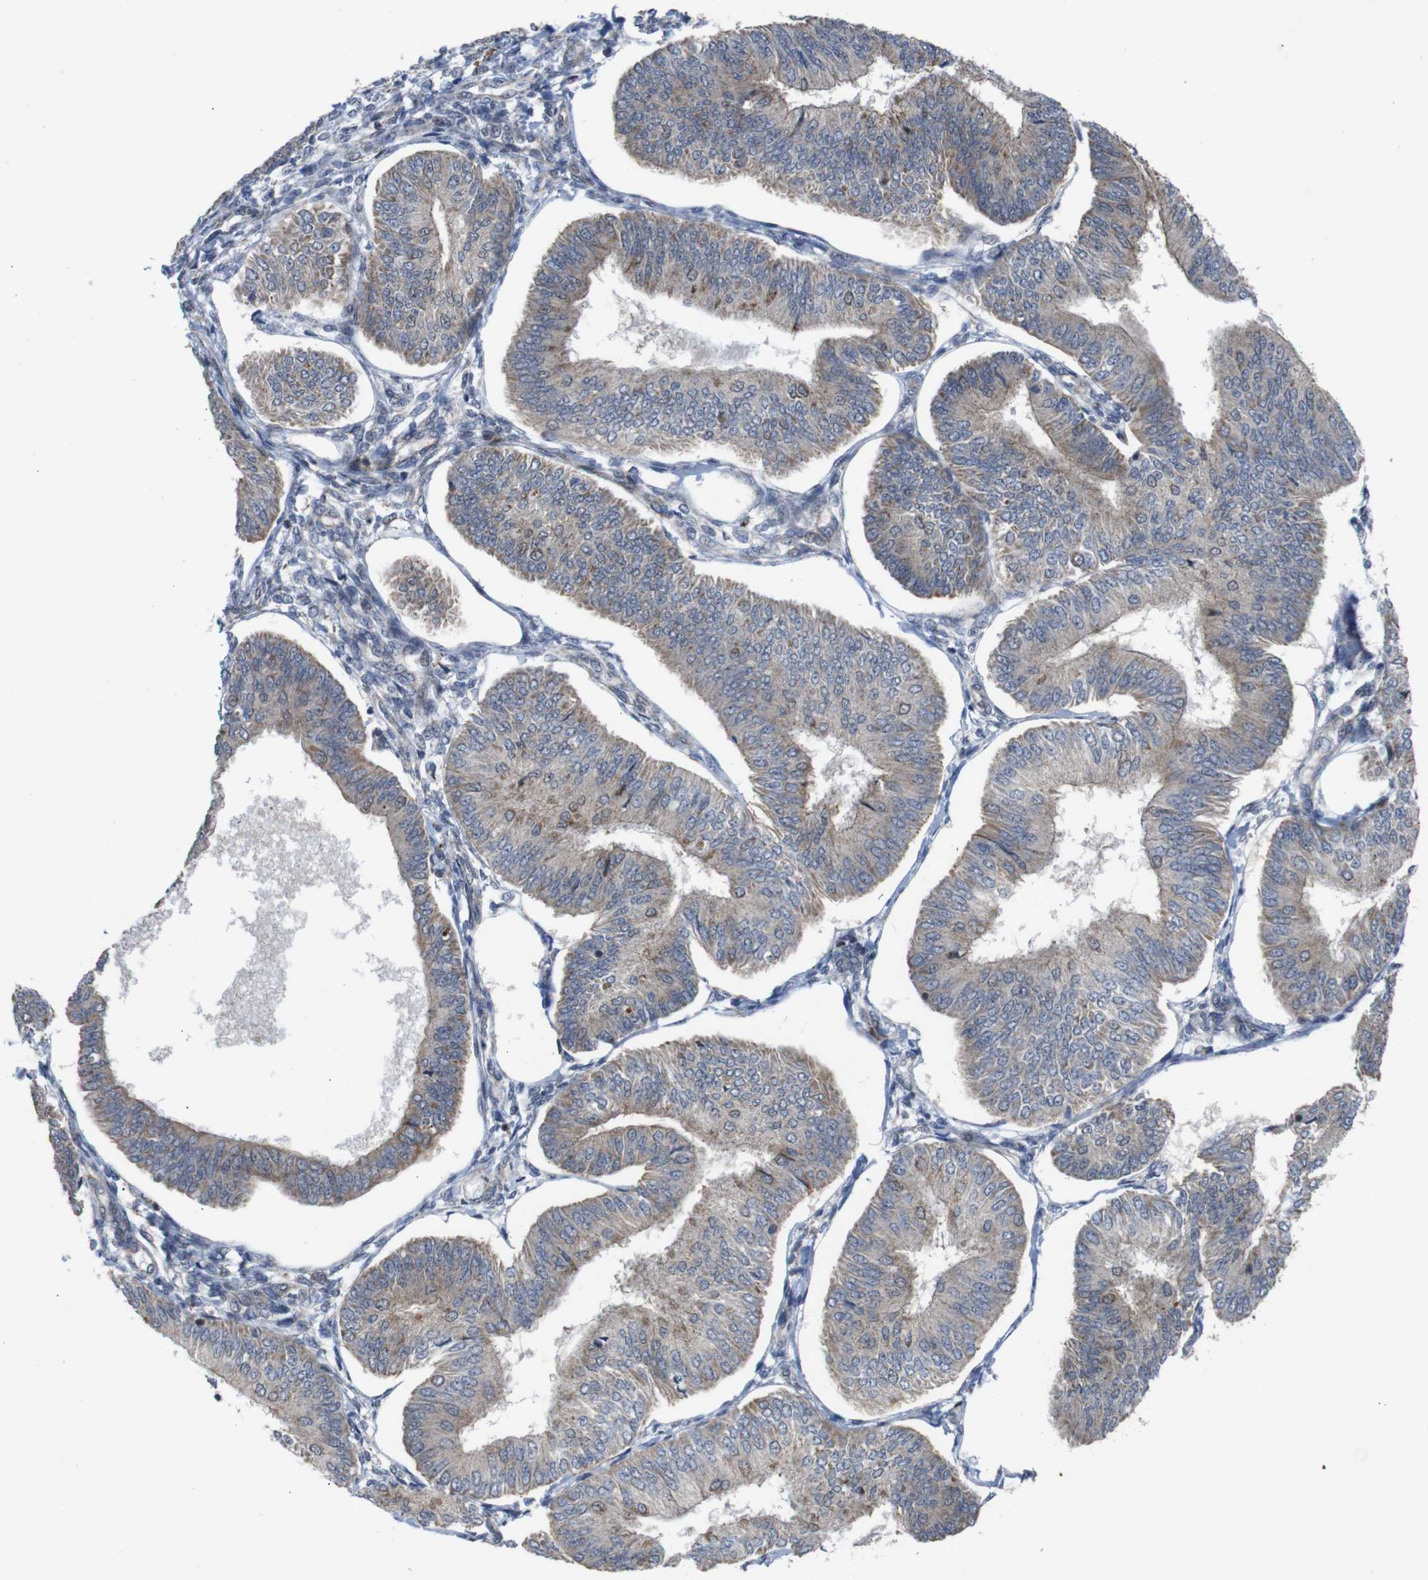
{"staining": {"intensity": "moderate", "quantity": ">75%", "location": "cytoplasmic/membranous"}, "tissue": "endometrial cancer", "cell_type": "Tumor cells", "image_type": "cancer", "snomed": [{"axis": "morphology", "description": "Adenocarcinoma, NOS"}, {"axis": "topography", "description": "Endometrium"}], "caption": "DAB immunohistochemical staining of endometrial cancer (adenocarcinoma) reveals moderate cytoplasmic/membranous protein positivity in approximately >75% of tumor cells. (DAB (3,3'-diaminobenzidine) = brown stain, brightfield microscopy at high magnification).", "gene": "ATP7B", "patient": {"sex": "female", "age": 58}}